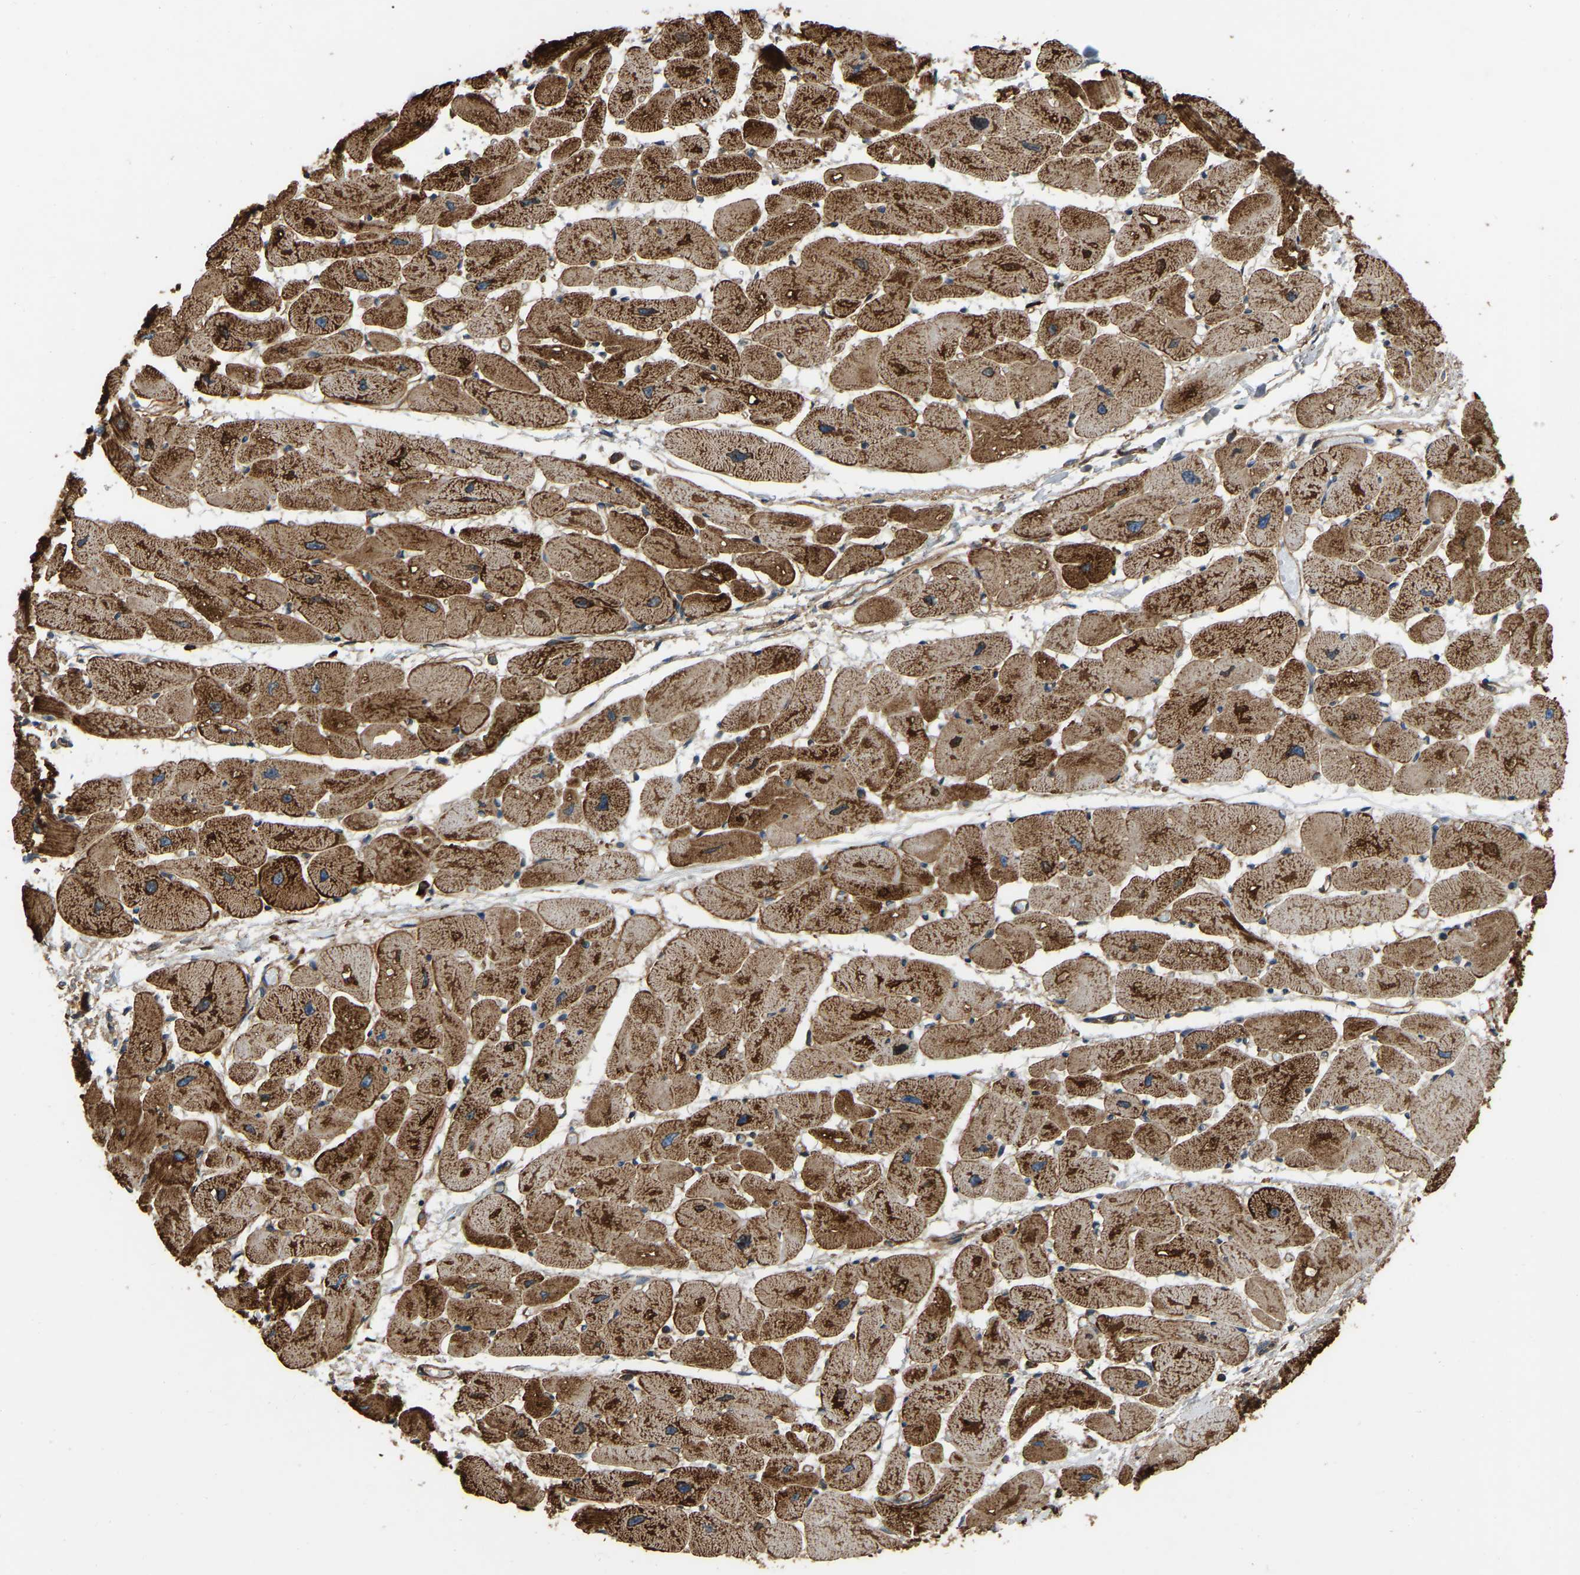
{"staining": {"intensity": "strong", "quantity": ">75%", "location": "cytoplasmic/membranous"}, "tissue": "heart muscle", "cell_type": "Cardiomyocytes", "image_type": "normal", "snomed": [{"axis": "morphology", "description": "Normal tissue, NOS"}, {"axis": "topography", "description": "Heart"}], "caption": "Brown immunohistochemical staining in normal heart muscle shows strong cytoplasmic/membranous staining in approximately >75% of cardiomyocytes. (DAB (3,3'-diaminobenzidine) = brown stain, brightfield microscopy at high magnification).", "gene": "SAMD9L", "patient": {"sex": "female", "age": 54}}